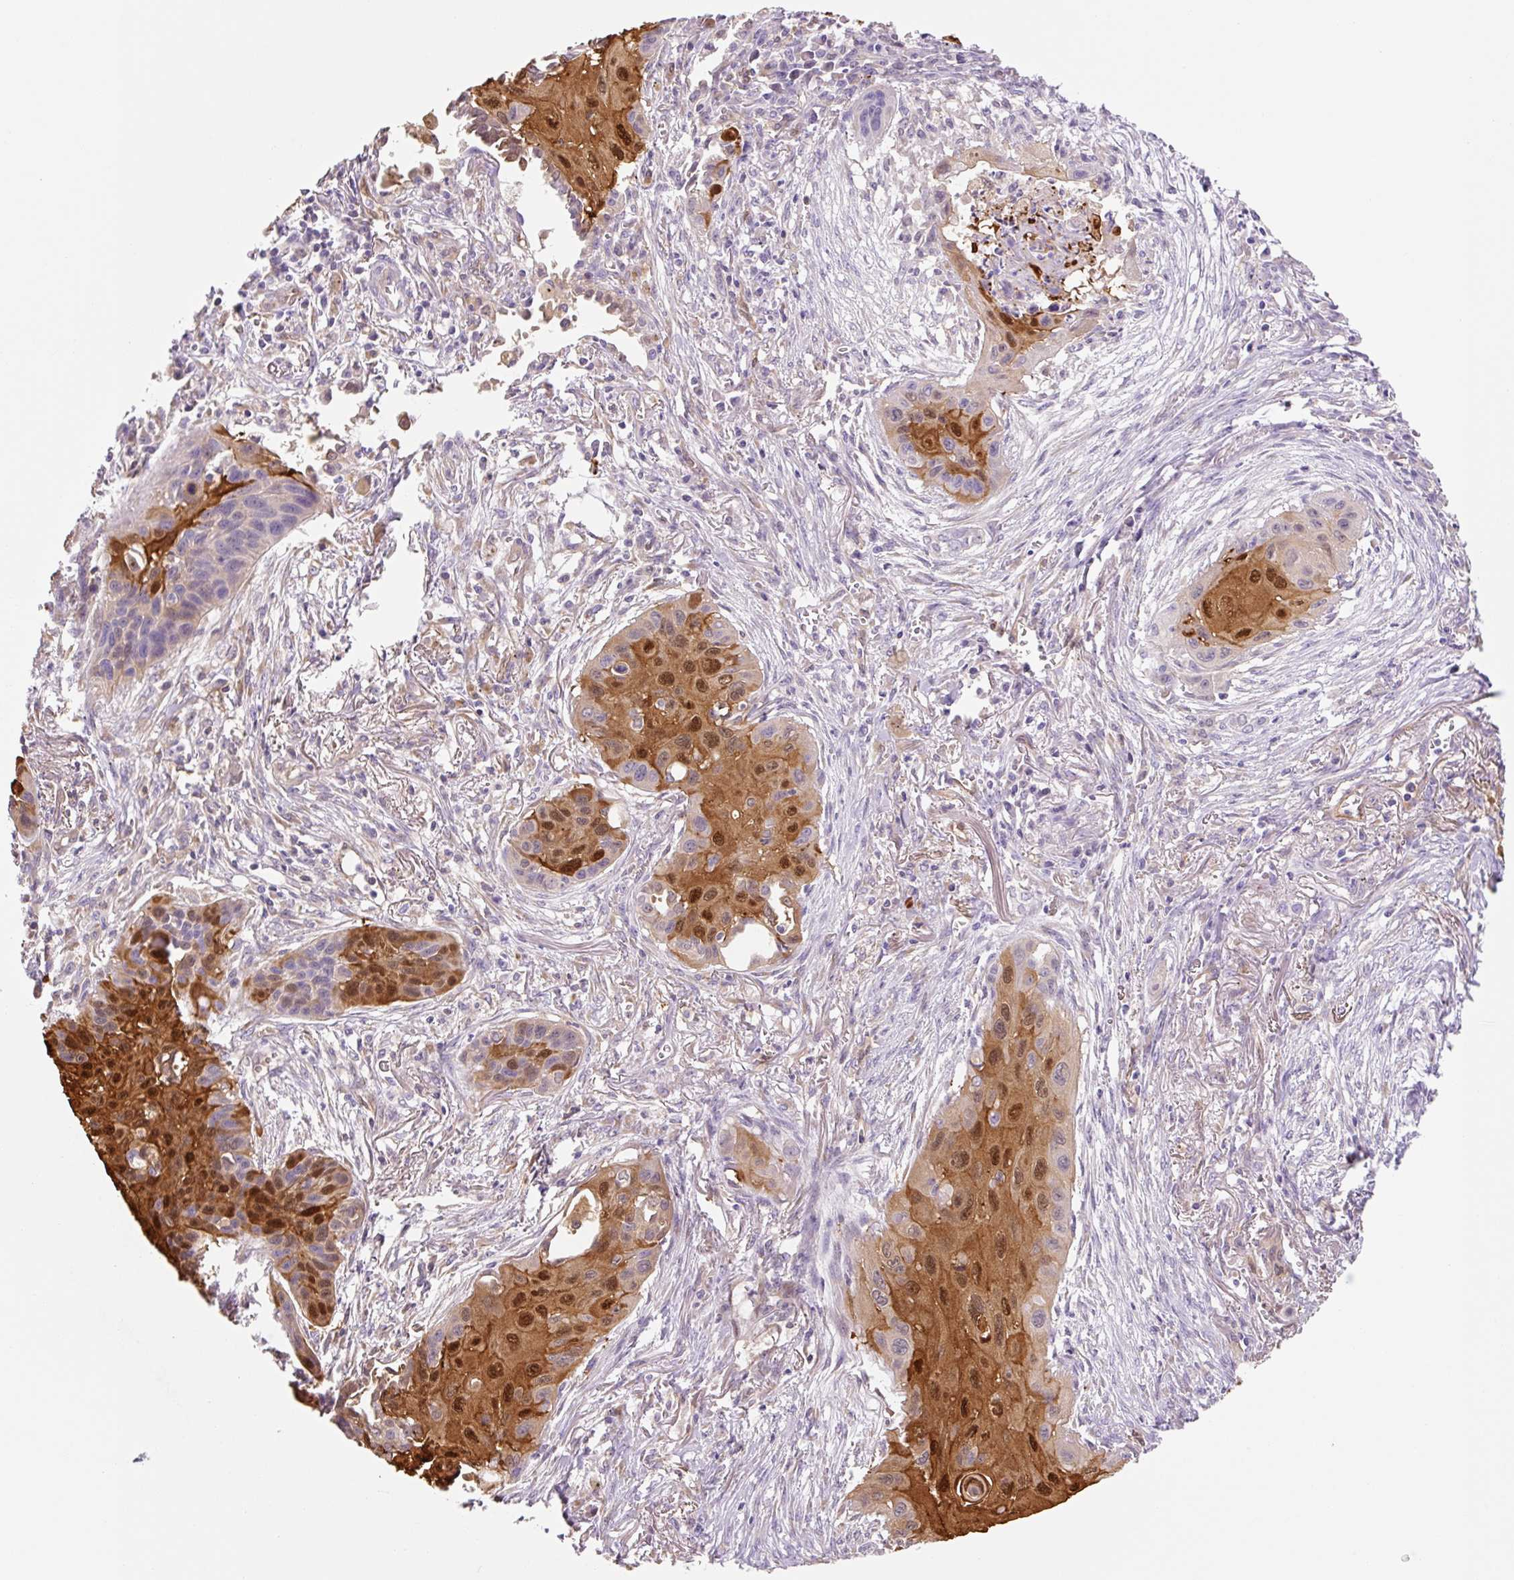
{"staining": {"intensity": "strong", "quantity": "25%-75%", "location": "cytoplasmic/membranous,nuclear"}, "tissue": "lung cancer", "cell_type": "Tumor cells", "image_type": "cancer", "snomed": [{"axis": "morphology", "description": "Squamous cell carcinoma, NOS"}, {"axis": "topography", "description": "Lung"}], "caption": "Tumor cells demonstrate high levels of strong cytoplasmic/membranous and nuclear staining in approximately 25%-75% of cells in human lung cancer (squamous cell carcinoma).", "gene": "FABP5", "patient": {"sex": "male", "age": 71}}